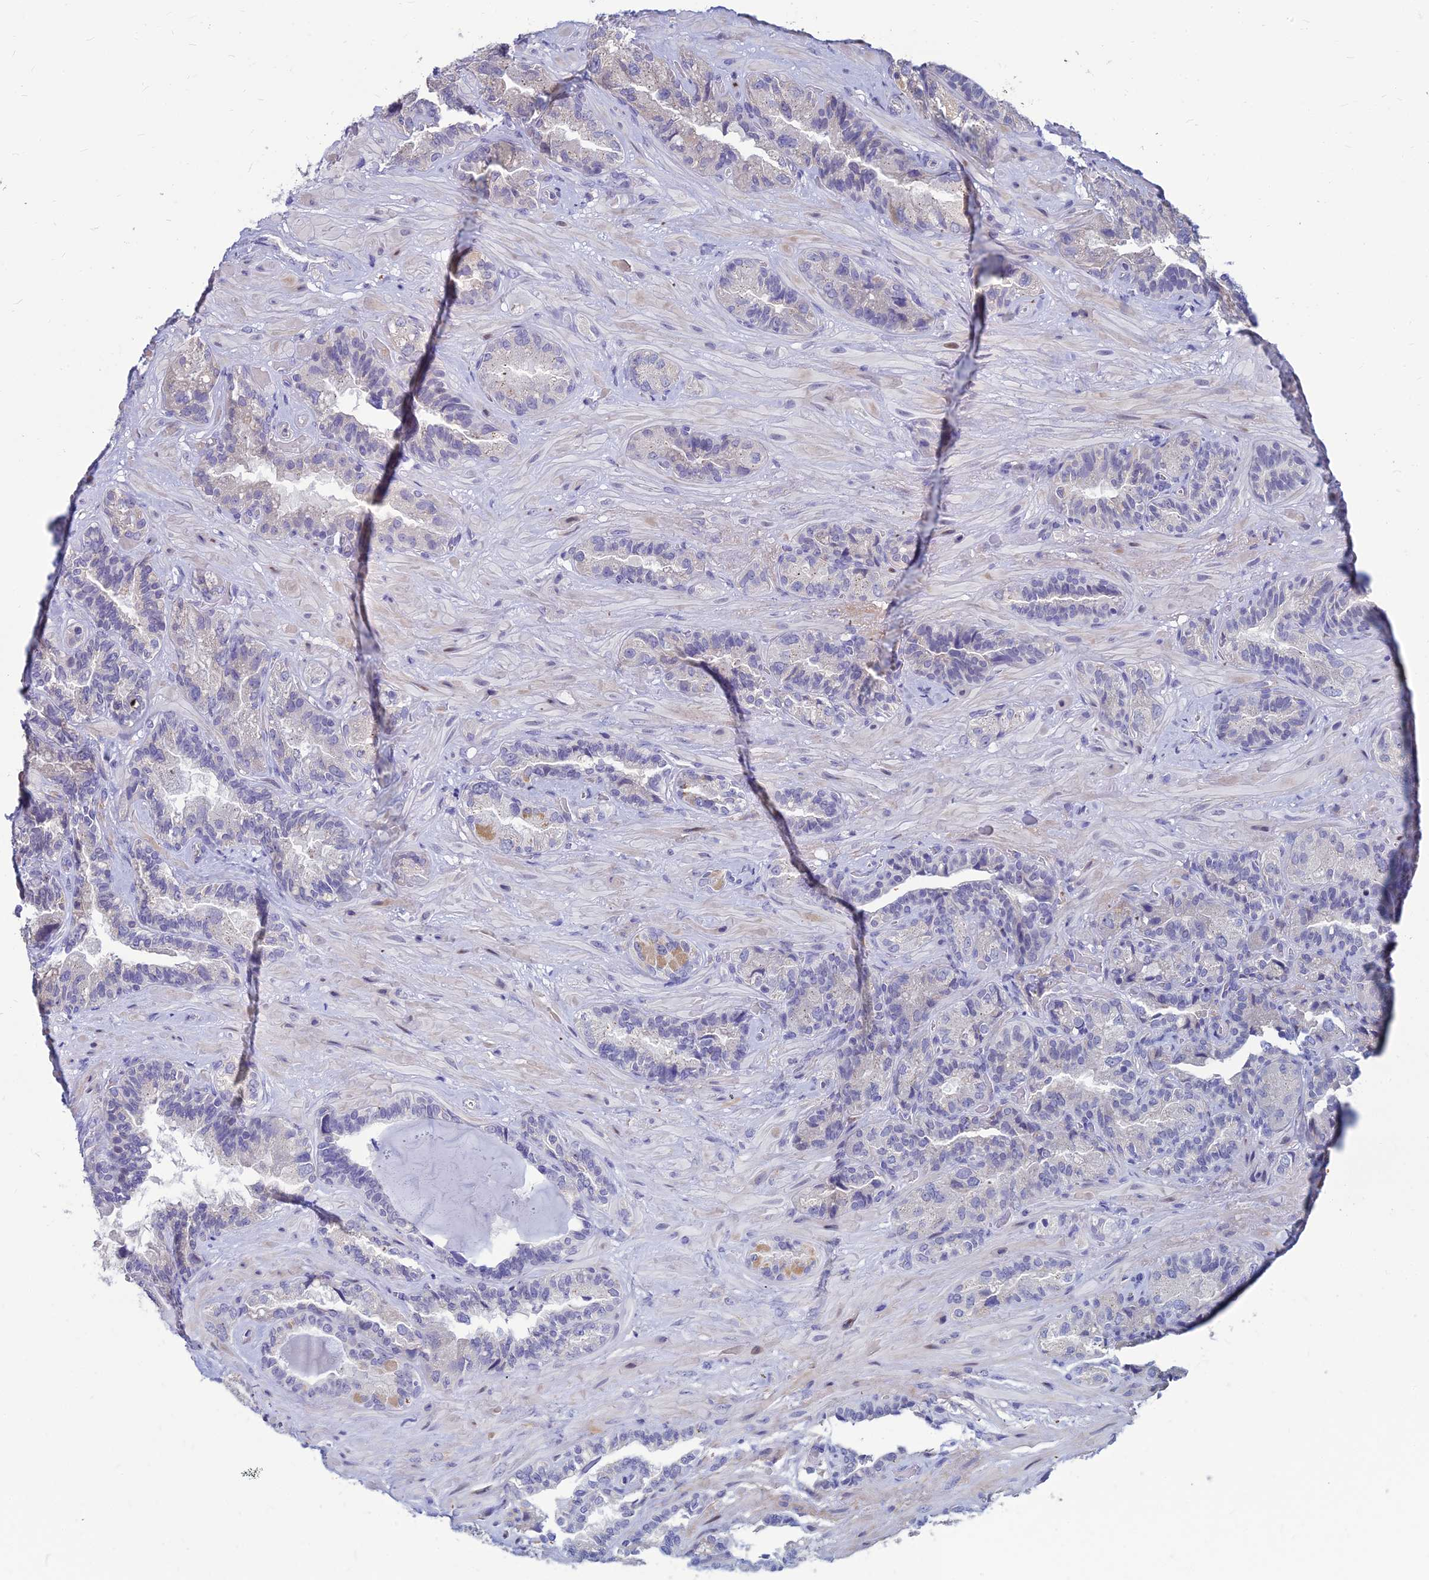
{"staining": {"intensity": "moderate", "quantity": "<25%", "location": "nuclear"}, "tissue": "seminal vesicle", "cell_type": "Glandular cells", "image_type": "normal", "snomed": [{"axis": "morphology", "description": "Normal tissue, NOS"}, {"axis": "topography", "description": "Prostate and seminal vesicle, NOS"}, {"axis": "topography", "description": "Prostate"}, {"axis": "topography", "description": "Seminal veicle"}], "caption": "Immunohistochemical staining of benign seminal vesicle demonstrates moderate nuclear protein expression in about <25% of glandular cells.", "gene": "GOLGA6A", "patient": {"sex": "male", "age": 67}}